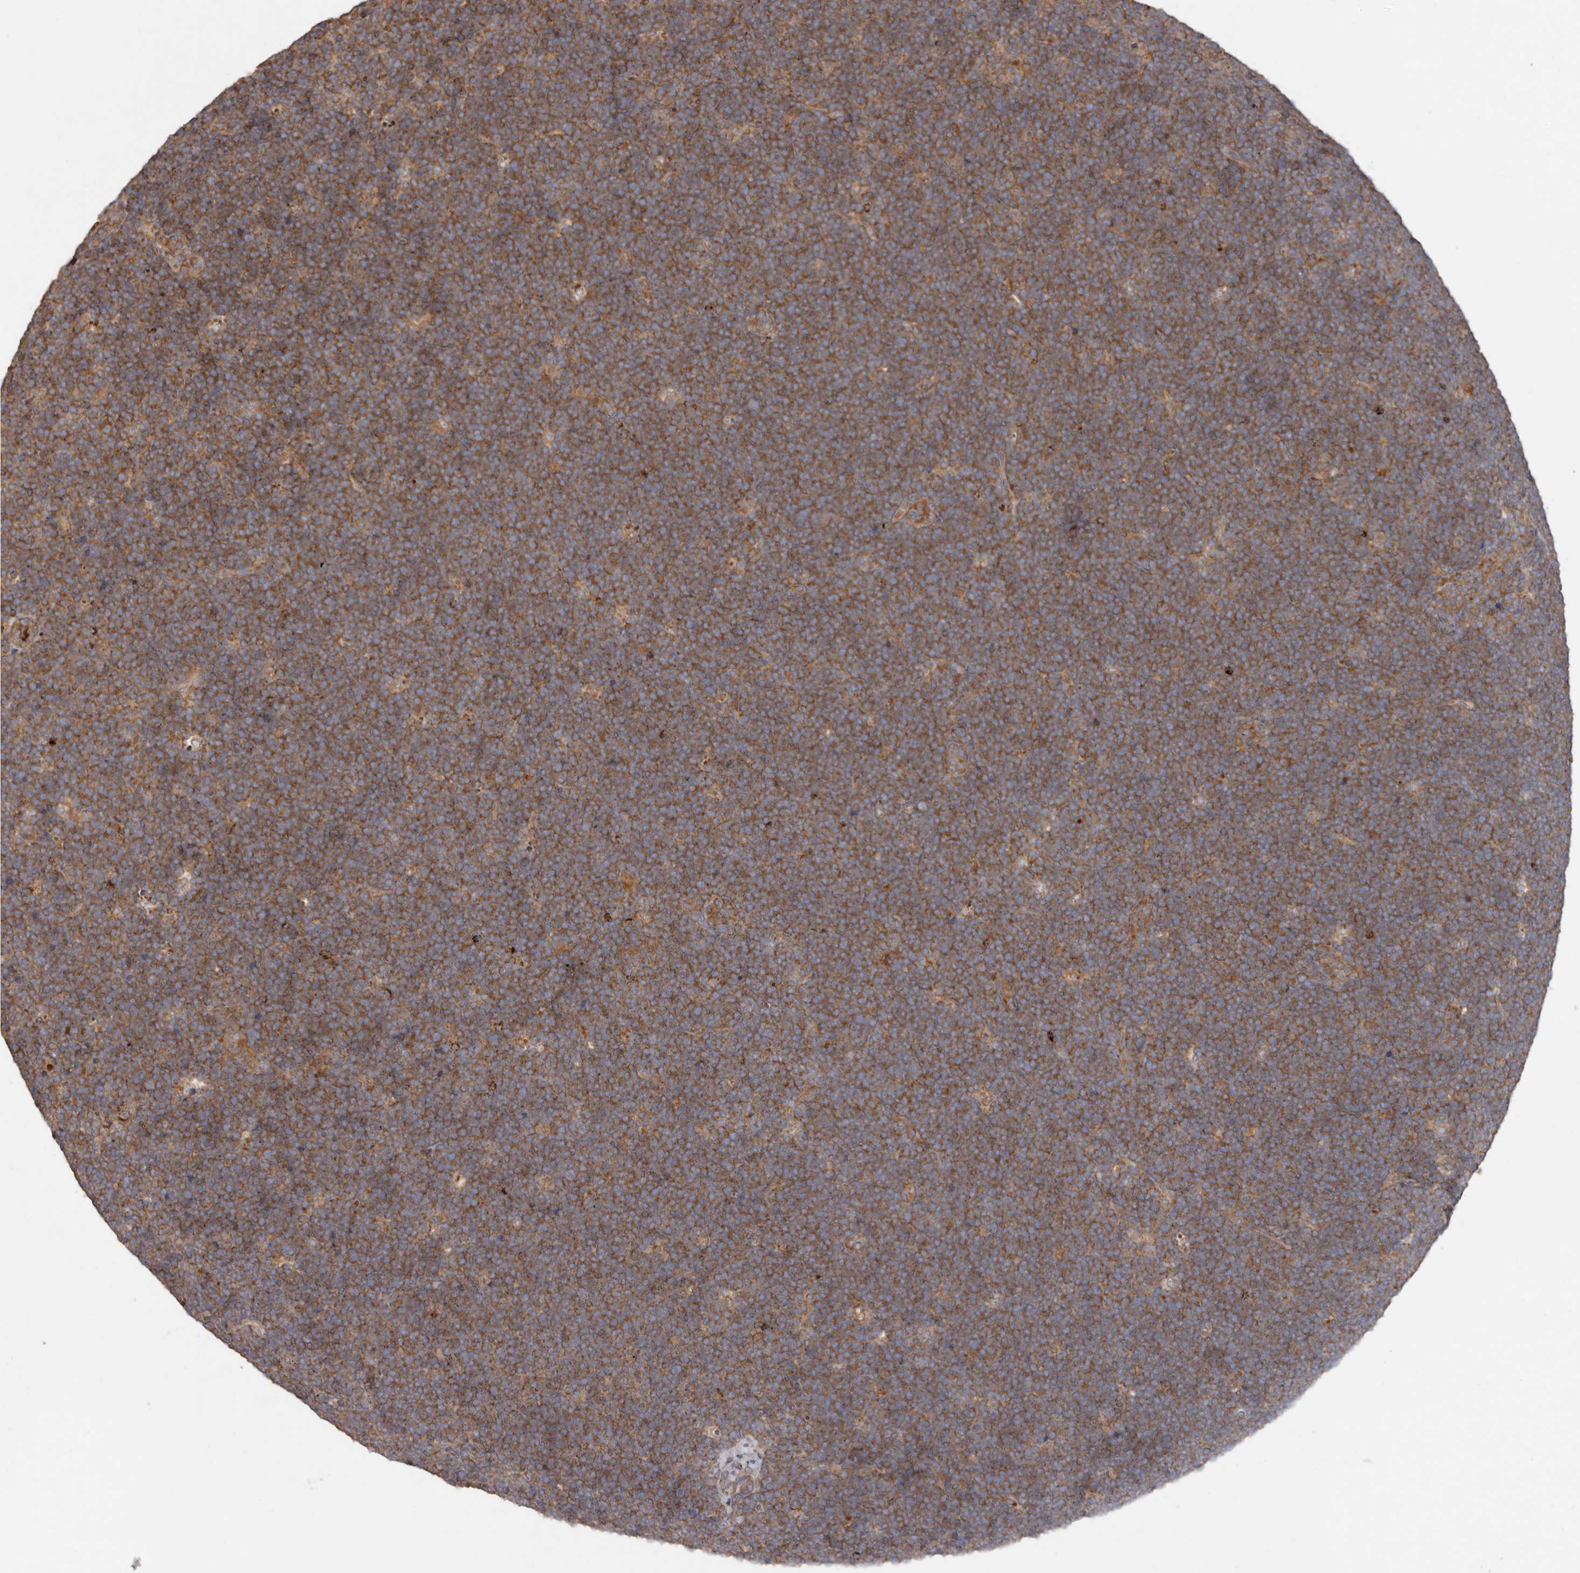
{"staining": {"intensity": "moderate", "quantity": "25%-75%", "location": "cytoplasmic/membranous"}, "tissue": "lymphoma", "cell_type": "Tumor cells", "image_type": "cancer", "snomed": [{"axis": "morphology", "description": "Malignant lymphoma, non-Hodgkin's type, High grade"}, {"axis": "topography", "description": "Lymph node"}], "caption": "A micrograph of high-grade malignant lymphoma, non-Hodgkin's type stained for a protein displays moderate cytoplasmic/membranous brown staining in tumor cells.", "gene": "GOT1L1", "patient": {"sex": "male", "age": 13}}